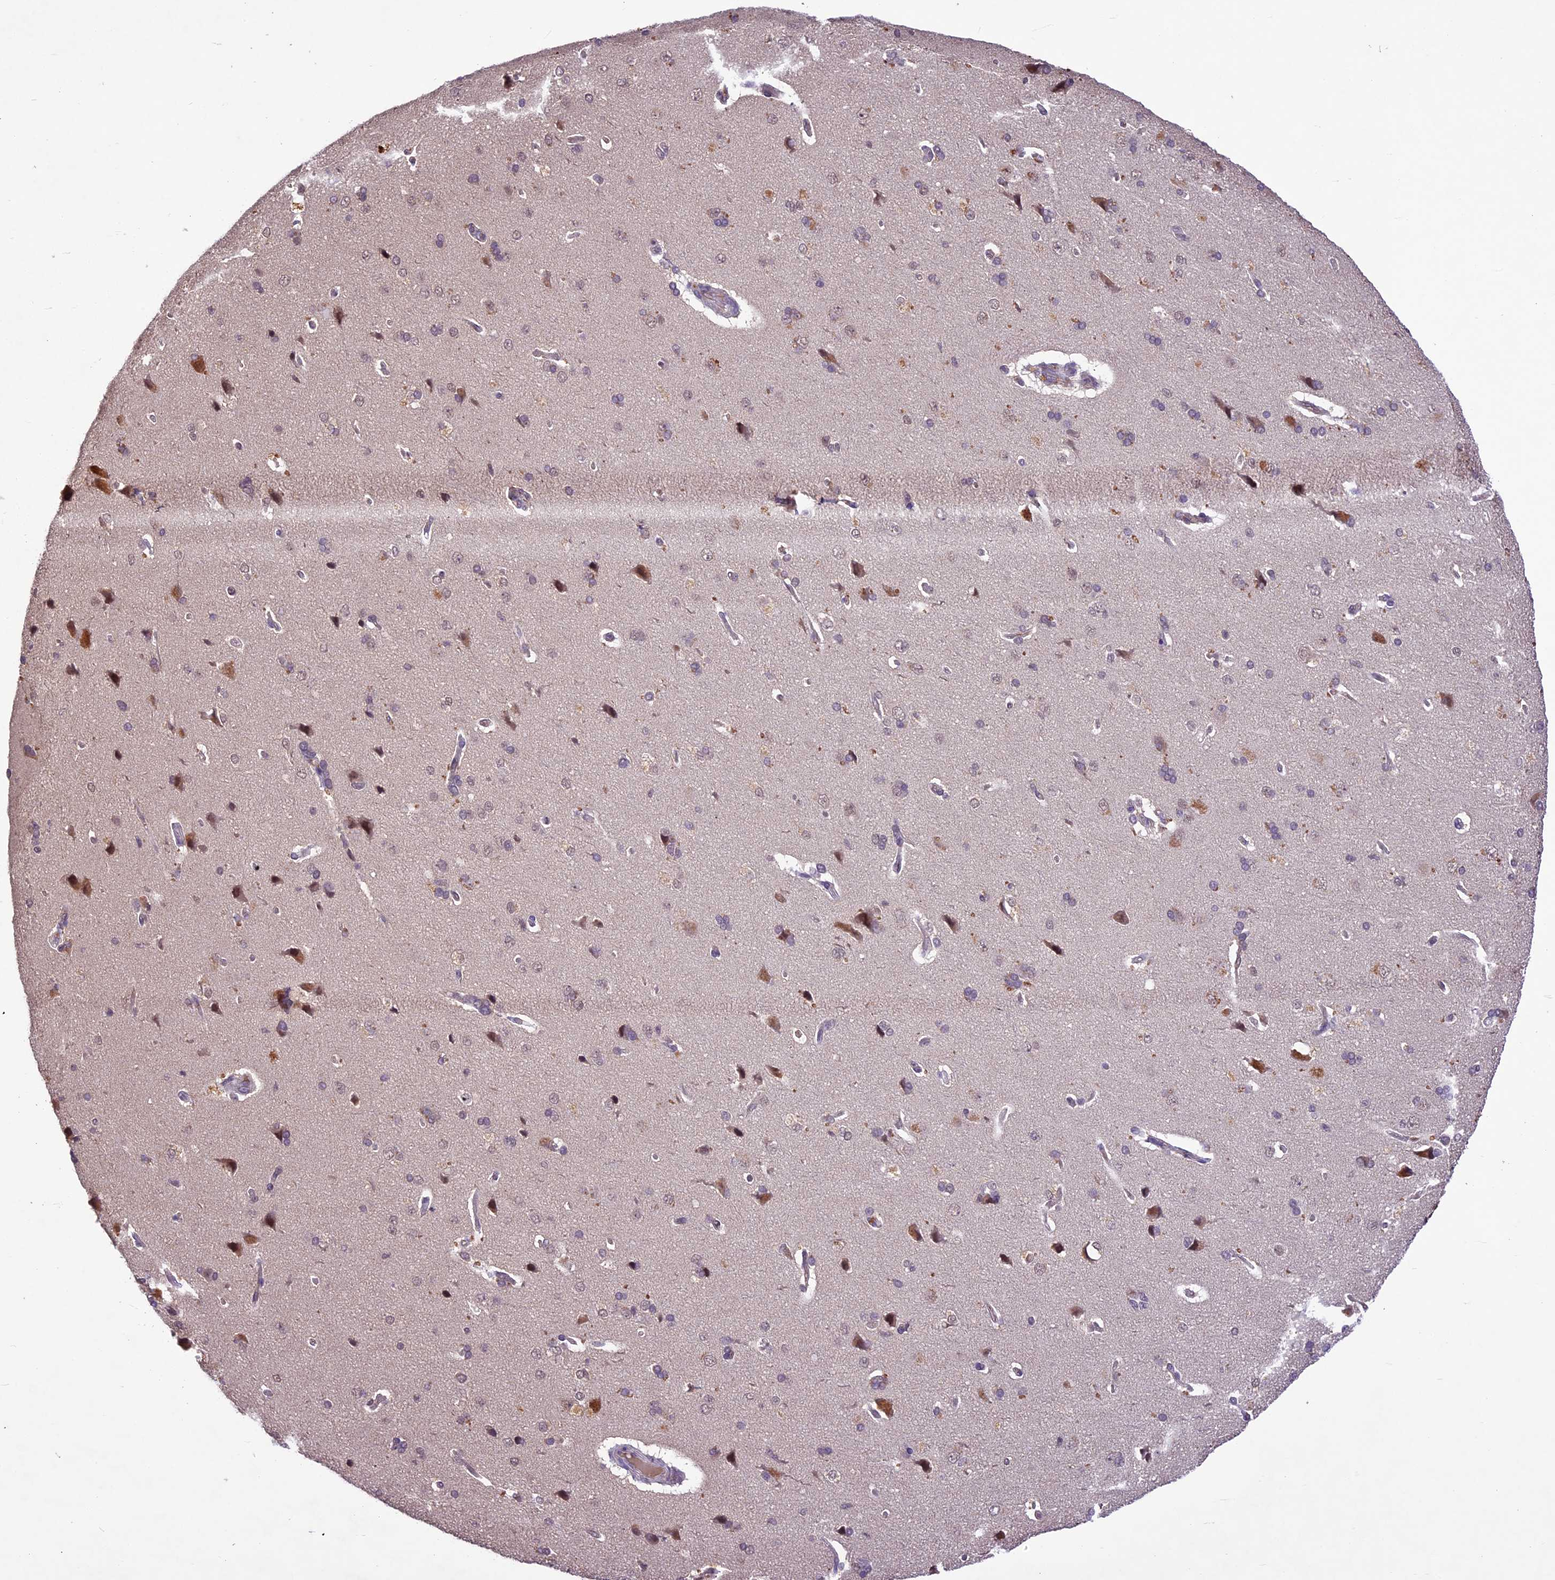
{"staining": {"intensity": "weak", "quantity": "25%-75%", "location": "nuclear"}, "tissue": "cerebral cortex", "cell_type": "Endothelial cells", "image_type": "normal", "snomed": [{"axis": "morphology", "description": "Normal tissue, NOS"}, {"axis": "topography", "description": "Cerebral cortex"}], "caption": "Cerebral cortex stained with IHC exhibits weak nuclear positivity in approximately 25%-75% of endothelial cells. (DAB (3,3'-diaminobenzidine) IHC, brown staining for protein, blue staining for nuclei).", "gene": "ATP10A", "patient": {"sex": "male", "age": 62}}